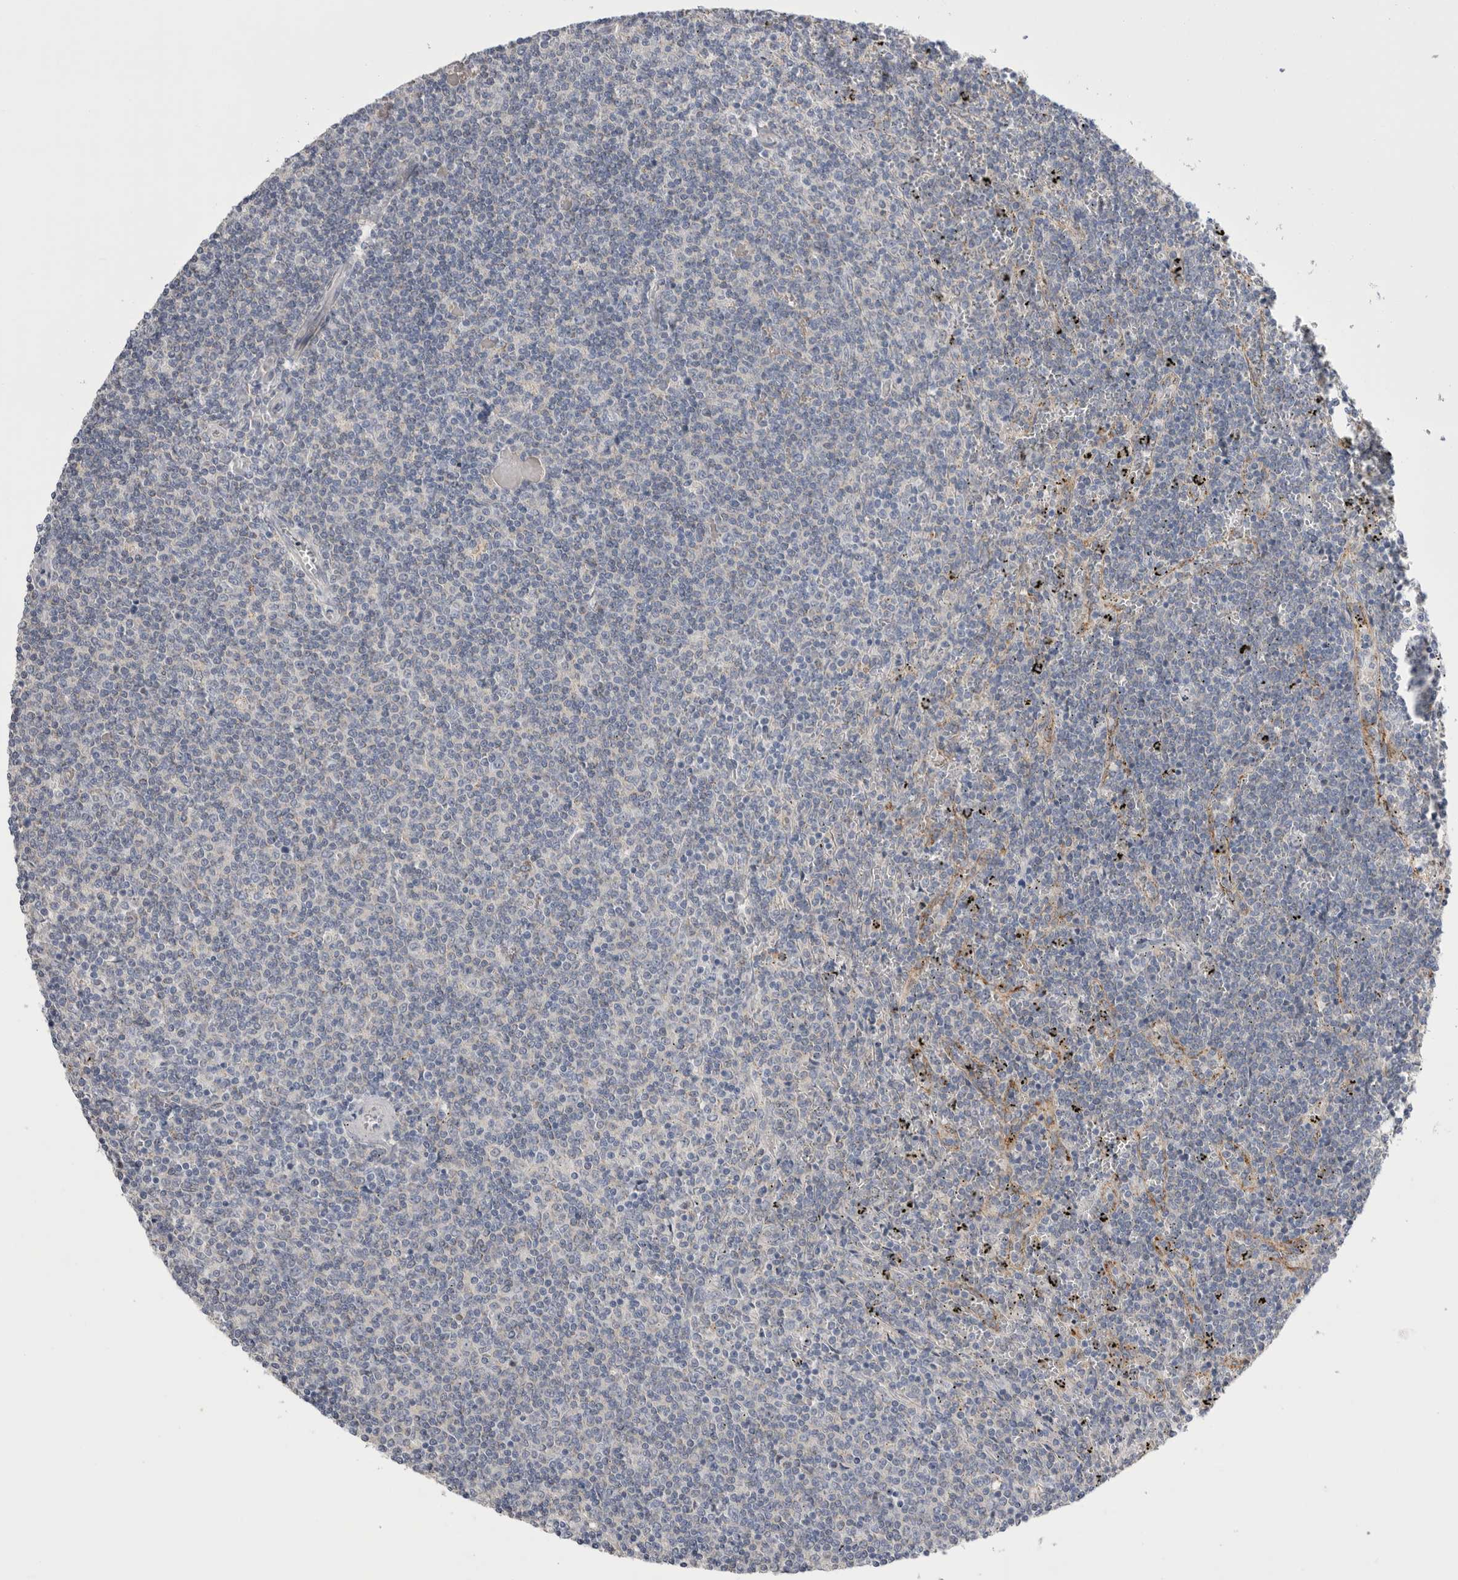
{"staining": {"intensity": "negative", "quantity": "none", "location": "none"}, "tissue": "lymphoma", "cell_type": "Tumor cells", "image_type": "cancer", "snomed": [{"axis": "morphology", "description": "Malignant lymphoma, non-Hodgkin's type, Low grade"}, {"axis": "topography", "description": "Spleen"}], "caption": "Photomicrograph shows no protein expression in tumor cells of lymphoma tissue.", "gene": "CCDC126", "patient": {"sex": "female", "age": 50}}